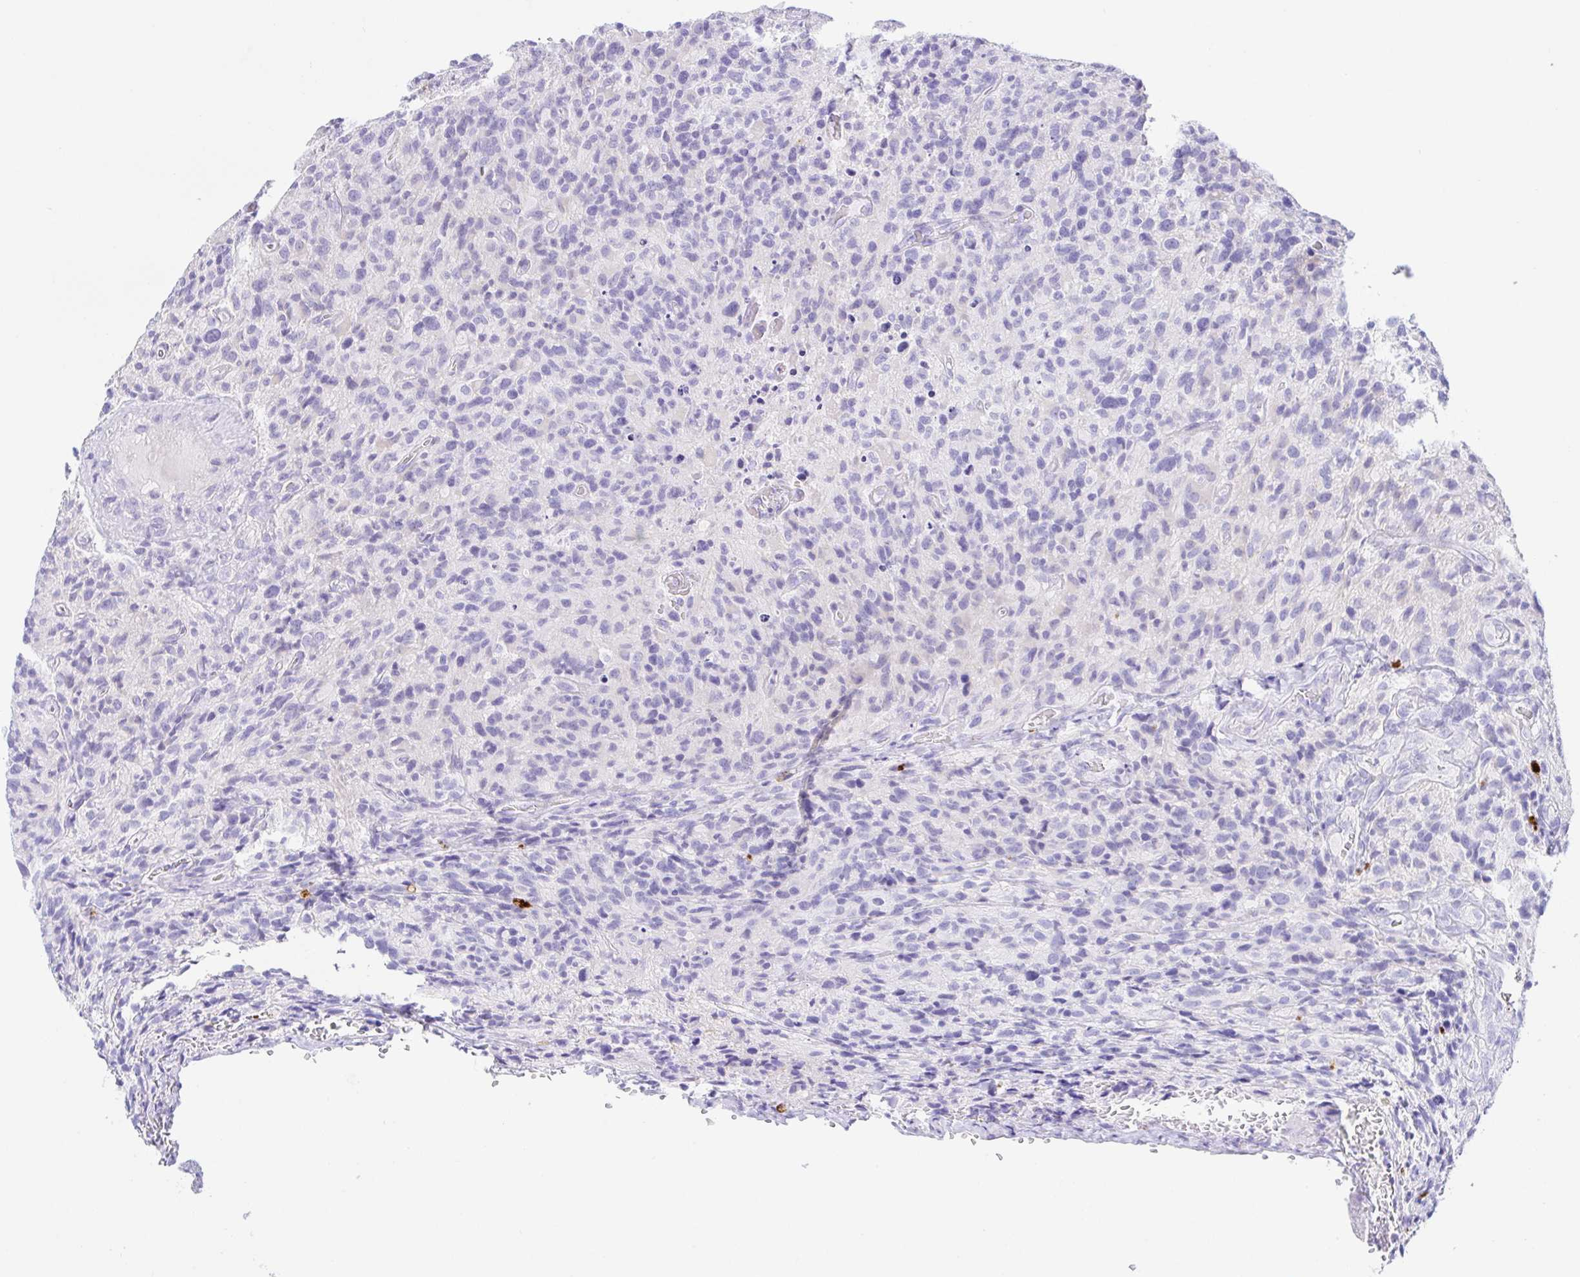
{"staining": {"intensity": "negative", "quantity": "none", "location": "none"}, "tissue": "glioma", "cell_type": "Tumor cells", "image_type": "cancer", "snomed": [{"axis": "morphology", "description": "Glioma, malignant, High grade"}, {"axis": "topography", "description": "Brain"}], "caption": "Glioma stained for a protein using immunohistochemistry (IHC) displays no positivity tumor cells.", "gene": "PAX8", "patient": {"sex": "male", "age": 76}}